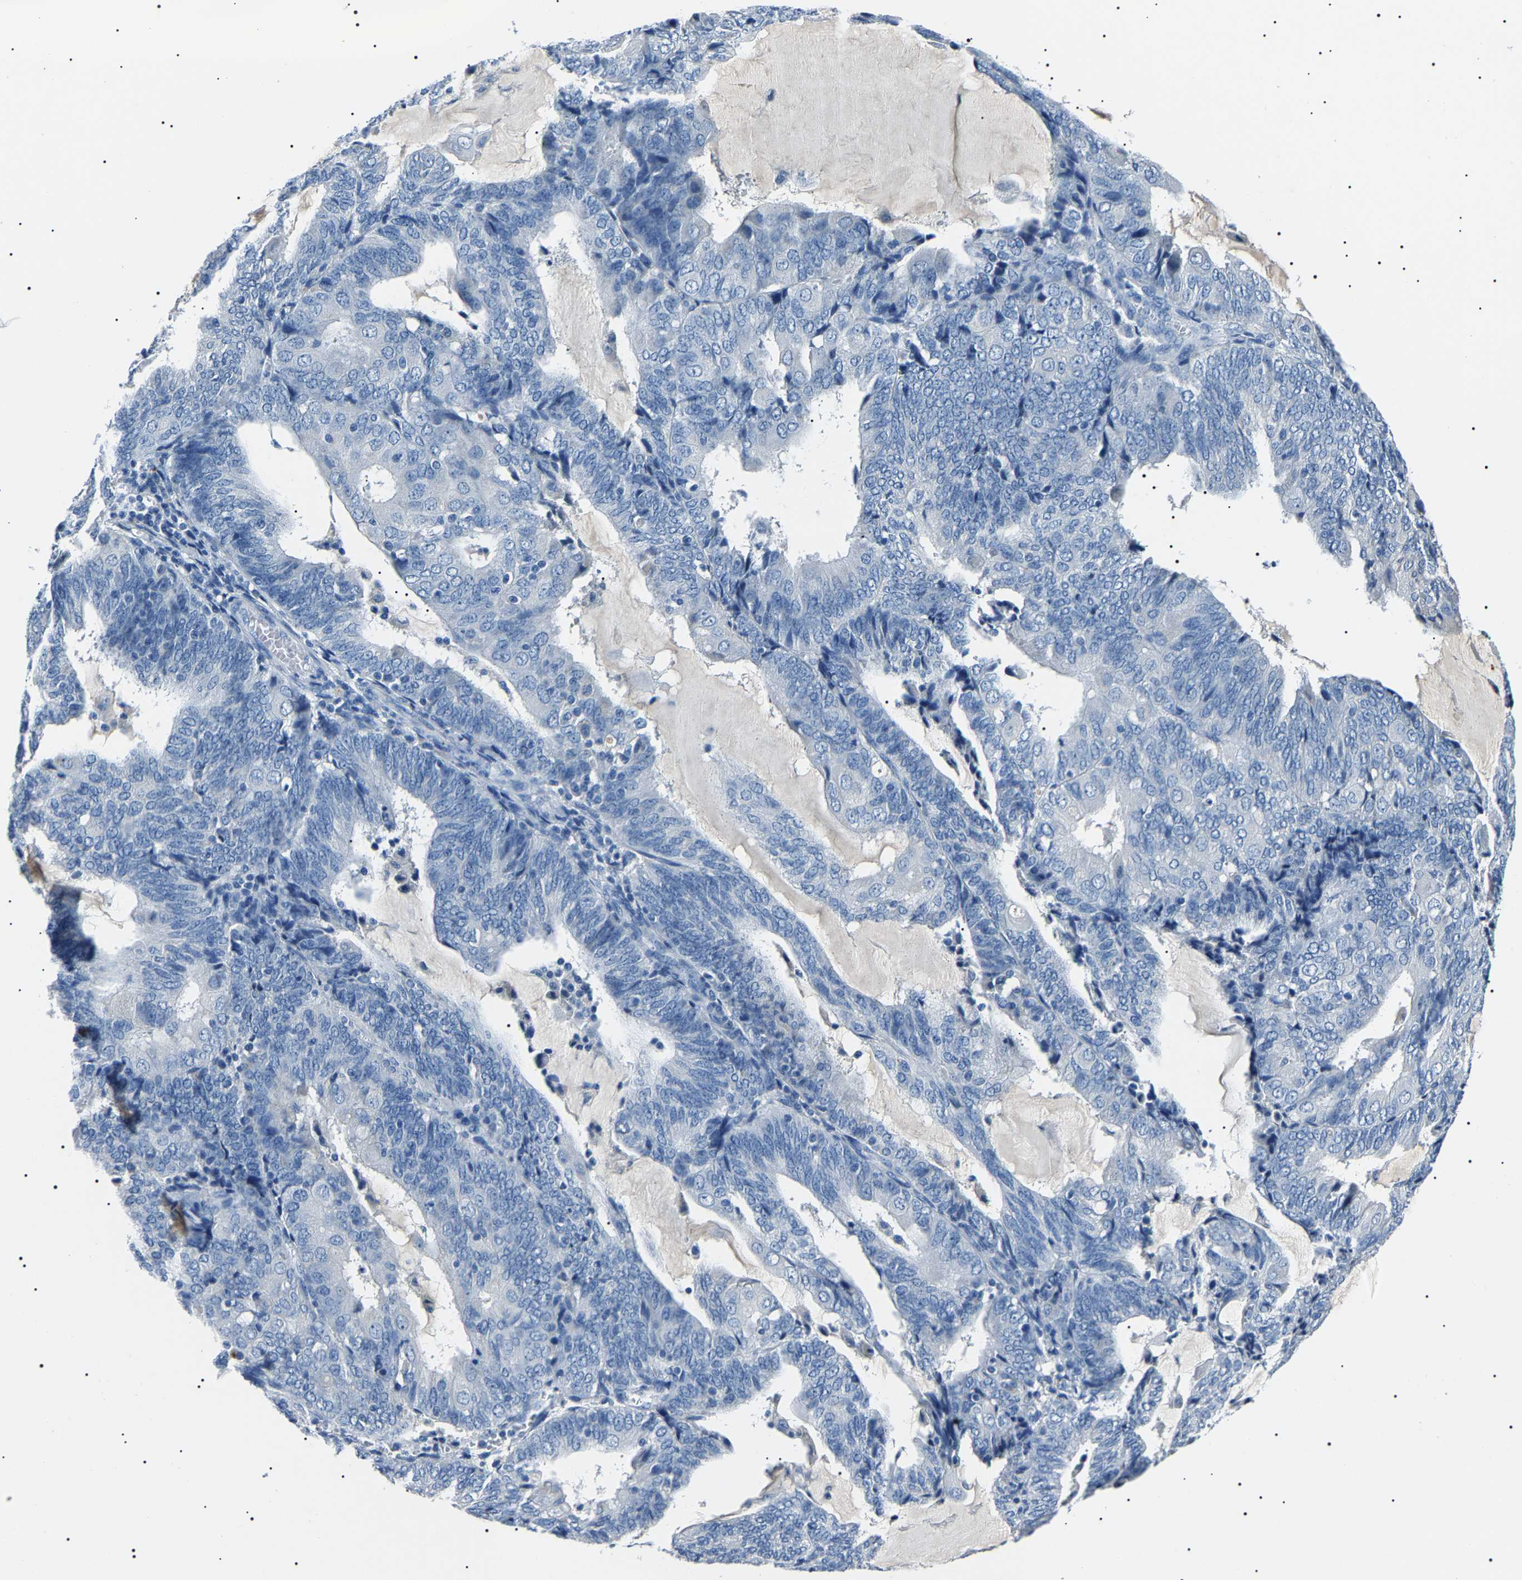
{"staining": {"intensity": "negative", "quantity": "none", "location": "none"}, "tissue": "endometrial cancer", "cell_type": "Tumor cells", "image_type": "cancer", "snomed": [{"axis": "morphology", "description": "Adenocarcinoma, NOS"}, {"axis": "topography", "description": "Endometrium"}], "caption": "DAB (3,3'-diaminobenzidine) immunohistochemical staining of human adenocarcinoma (endometrial) shows no significant staining in tumor cells.", "gene": "KLK15", "patient": {"sex": "female", "age": 81}}